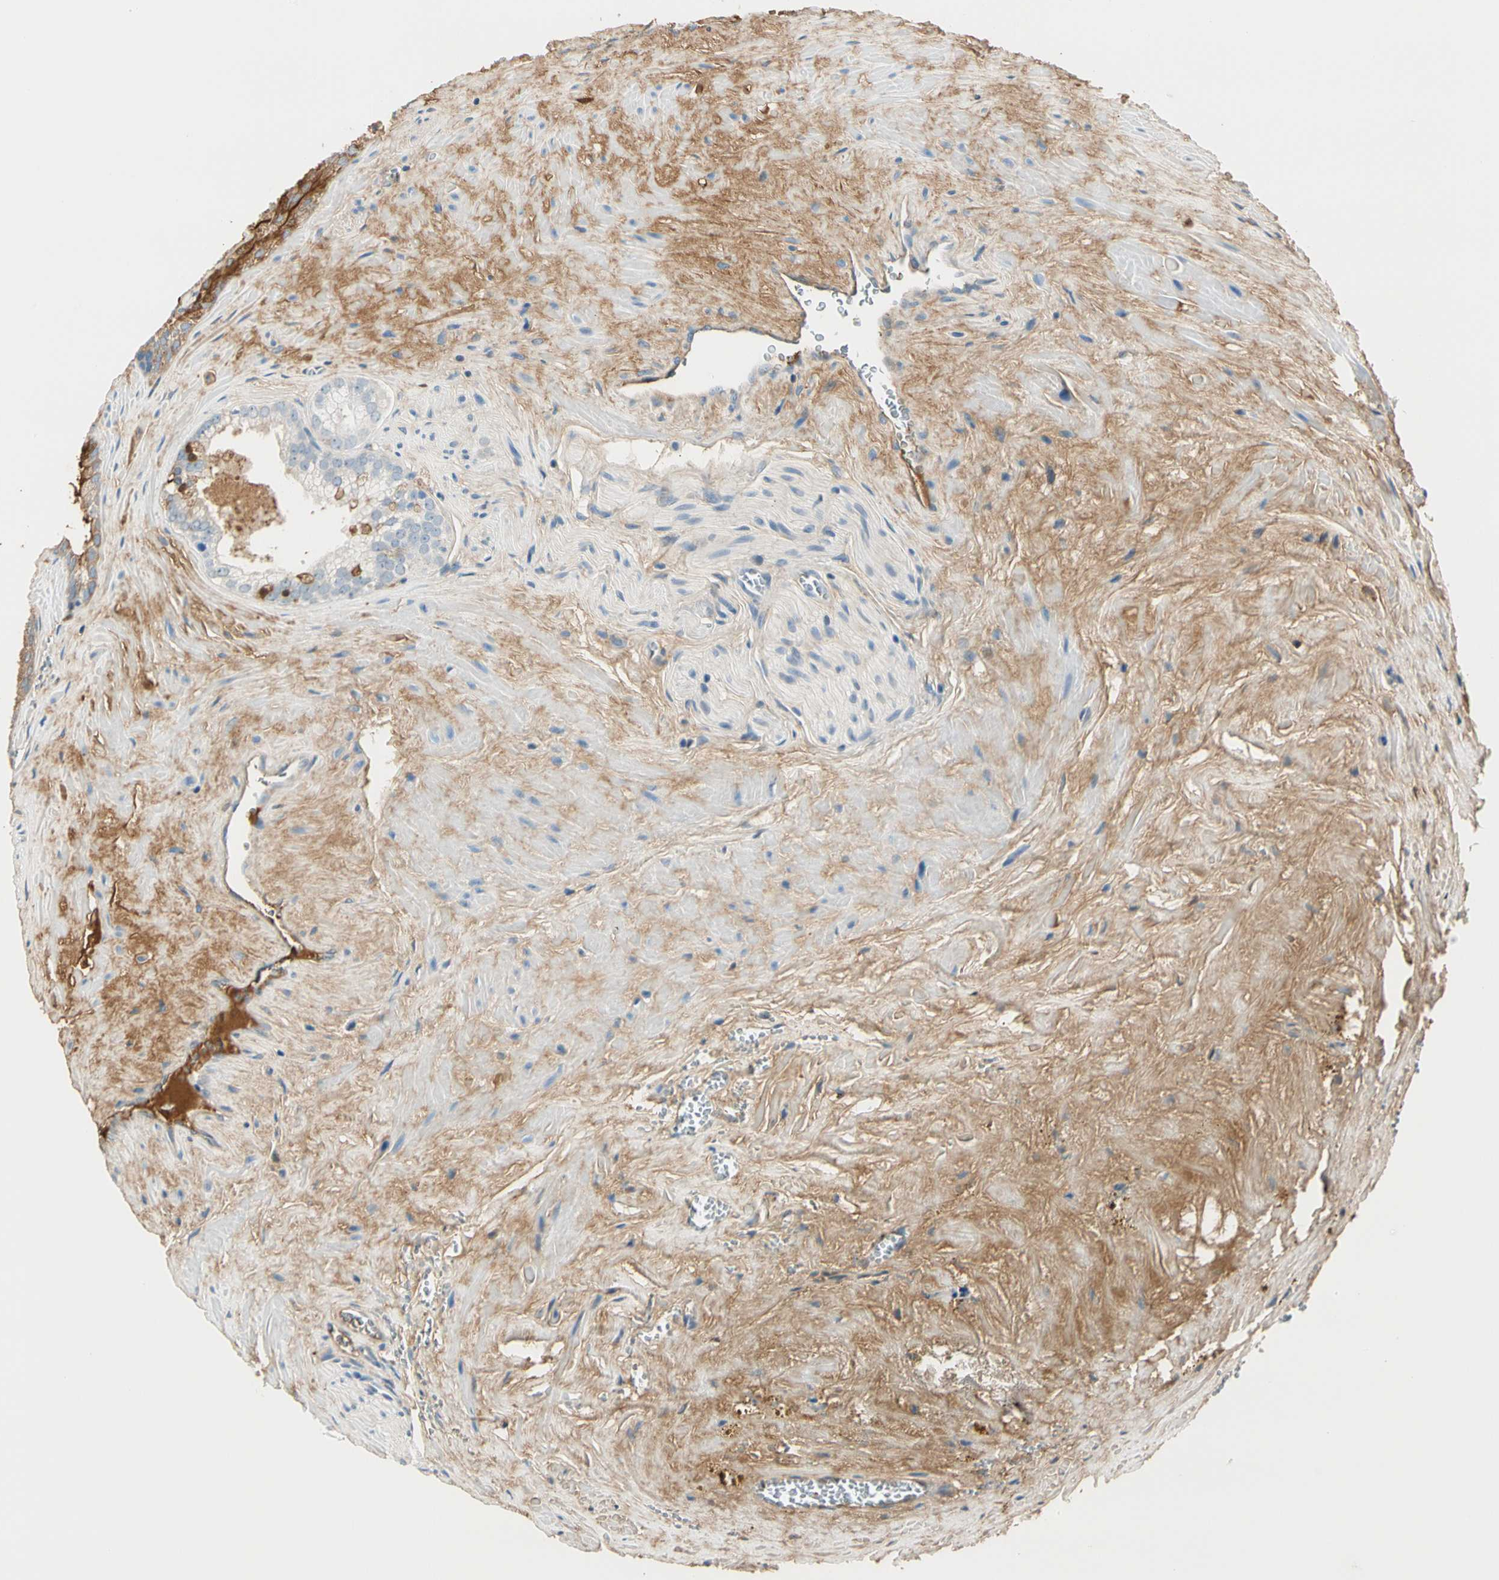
{"staining": {"intensity": "moderate", "quantity": "25%-75%", "location": "cytoplasmic/membranous"}, "tissue": "prostate cancer", "cell_type": "Tumor cells", "image_type": "cancer", "snomed": [{"axis": "morphology", "description": "Adenocarcinoma, Low grade"}, {"axis": "topography", "description": "Prostate"}], "caption": "The immunohistochemical stain highlights moderate cytoplasmic/membranous positivity in tumor cells of low-grade adenocarcinoma (prostate) tissue. The protein is shown in brown color, while the nuclei are stained blue.", "gene": "LAMB3", "patient": {"sex": "male", "age": 60}}